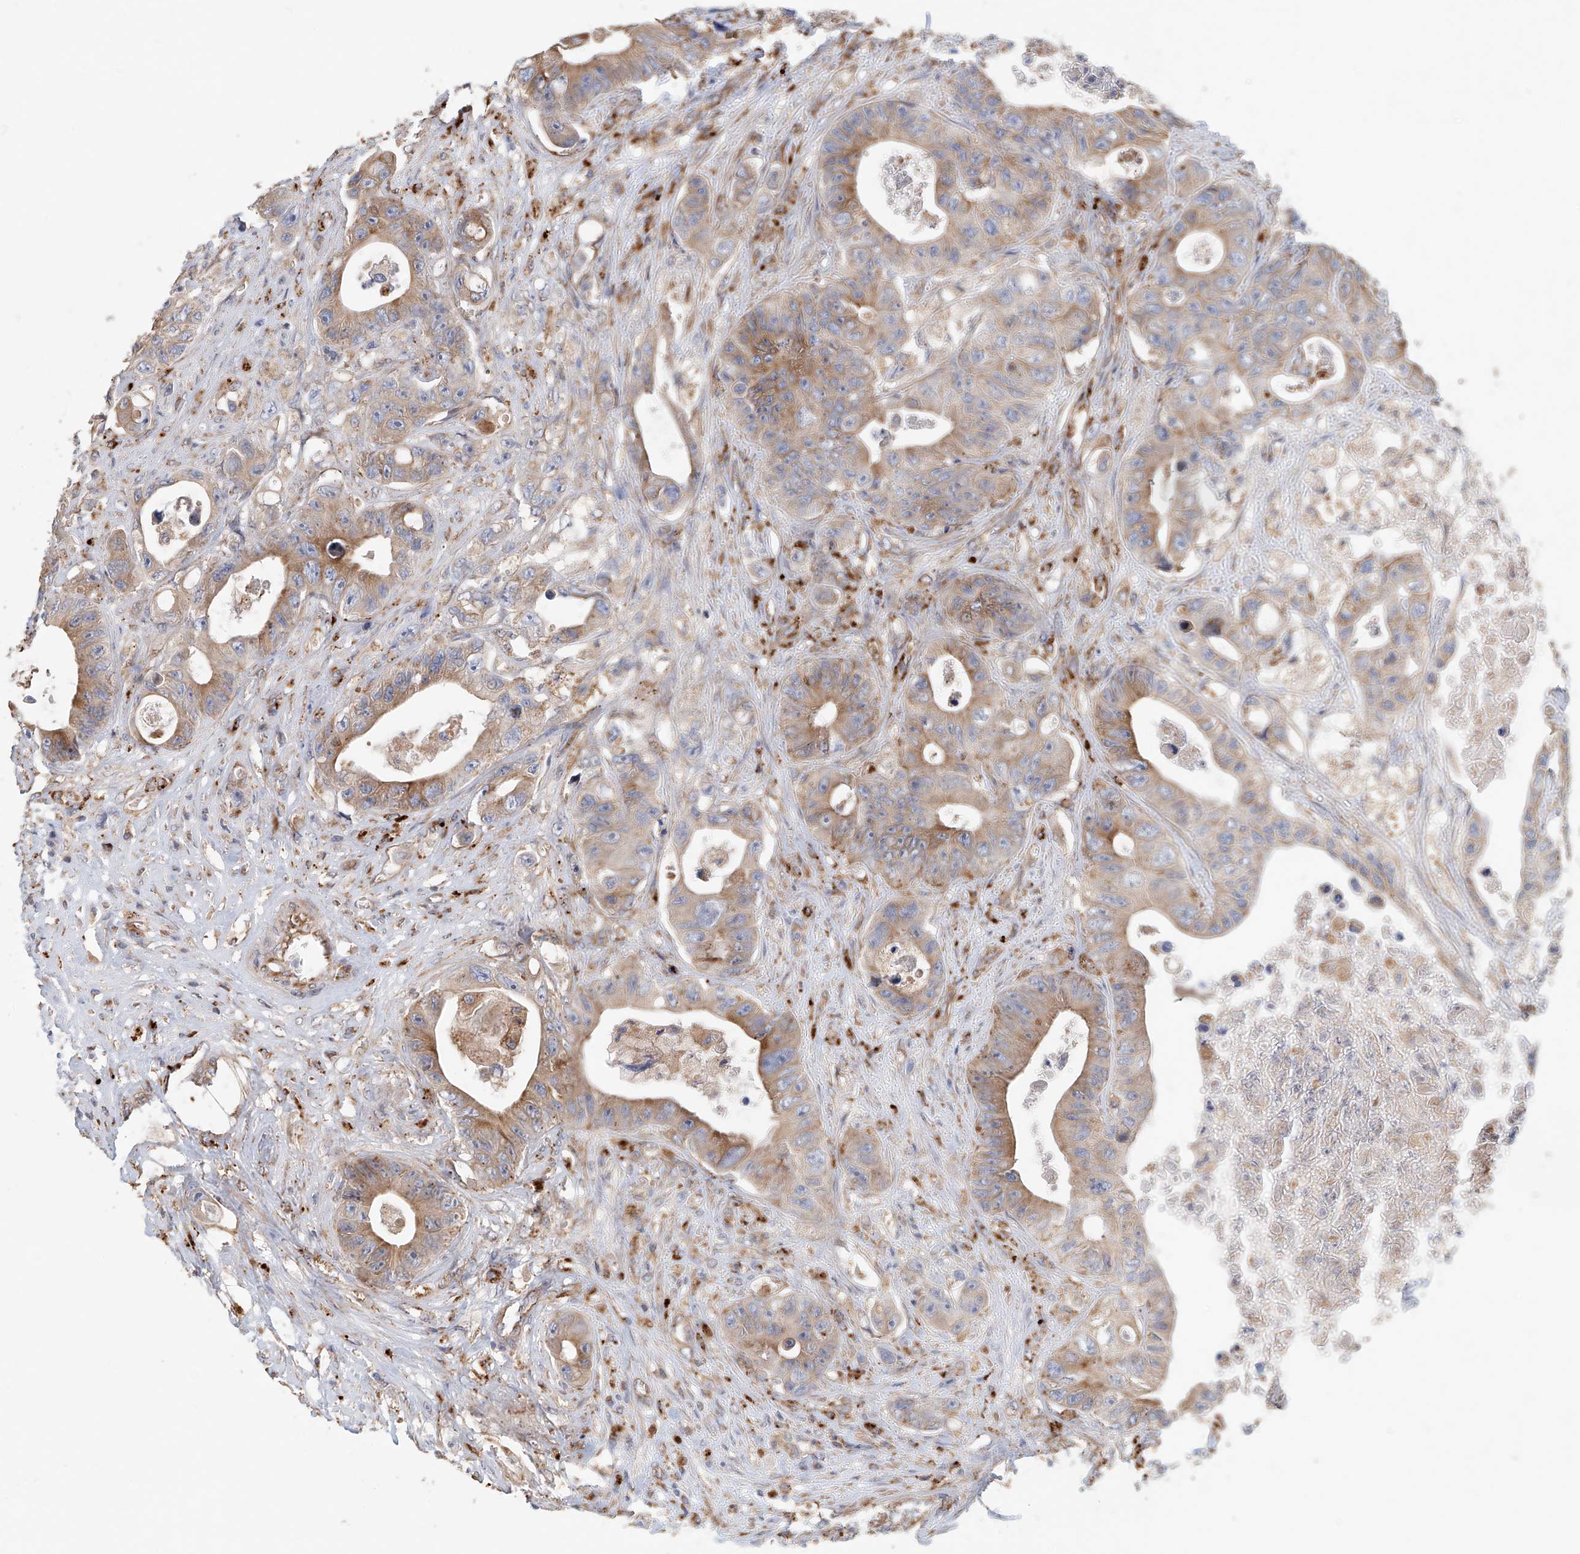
{"staining": {"intensity": "moderate", "quantity": "25%-75%", "location": "cytoplasmic/membranous"}, "tissue": "colorectal cancer", "cell_type": "Tumor cells", "image_type": "cancer", "snomed": [{"axis": "morphology", "description": "Adenocarcinoma, NOS"}, {"axis": "topography", "description": "Colon"}], "caption": "An immunohistochemistry photomicrograph of tumor tissue is shown. Protein staining in brown highlights moderate cytoplasmic/membranous positivity in colorectal cancer within tumor cells.", "gene": "HGSNAT", "patient": {"sex": "female", "age": 46}}